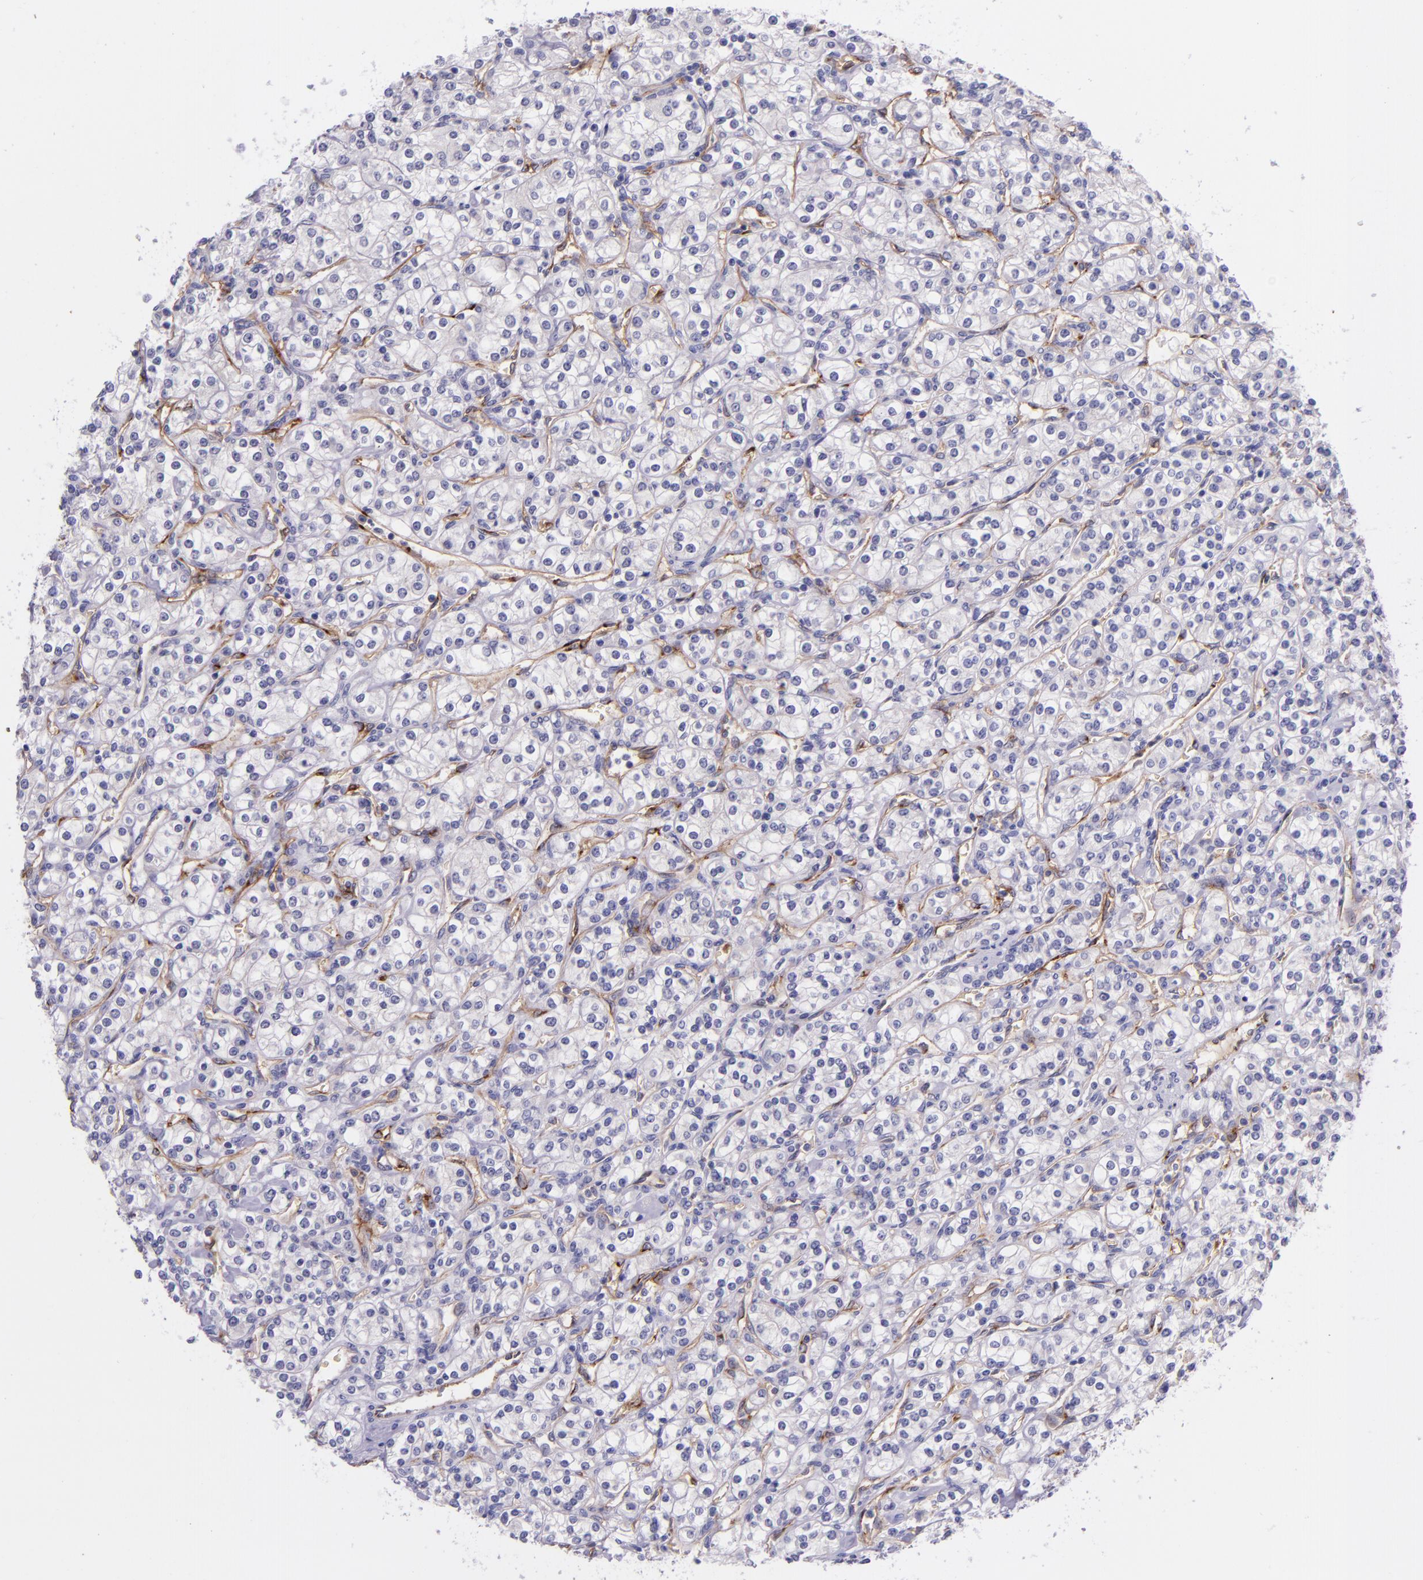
{"staining": {"intensity": "negative", "quantity": "none", "location": "none"}, "tissue": "renal cancer", "cell_type": "Tumor cells", "image_type": "cancer", "snomed": [{"axis": "morphology", "description": "Adenocarcinoma, NOS"}, {"axis": "topography", "description": "Kidney"}], "caption": "Histopathology image shows no significant protein staining in tumor cells of renal cancer.", "gene": "NOS3", "patient": {"sex": "male", "age": 77}}